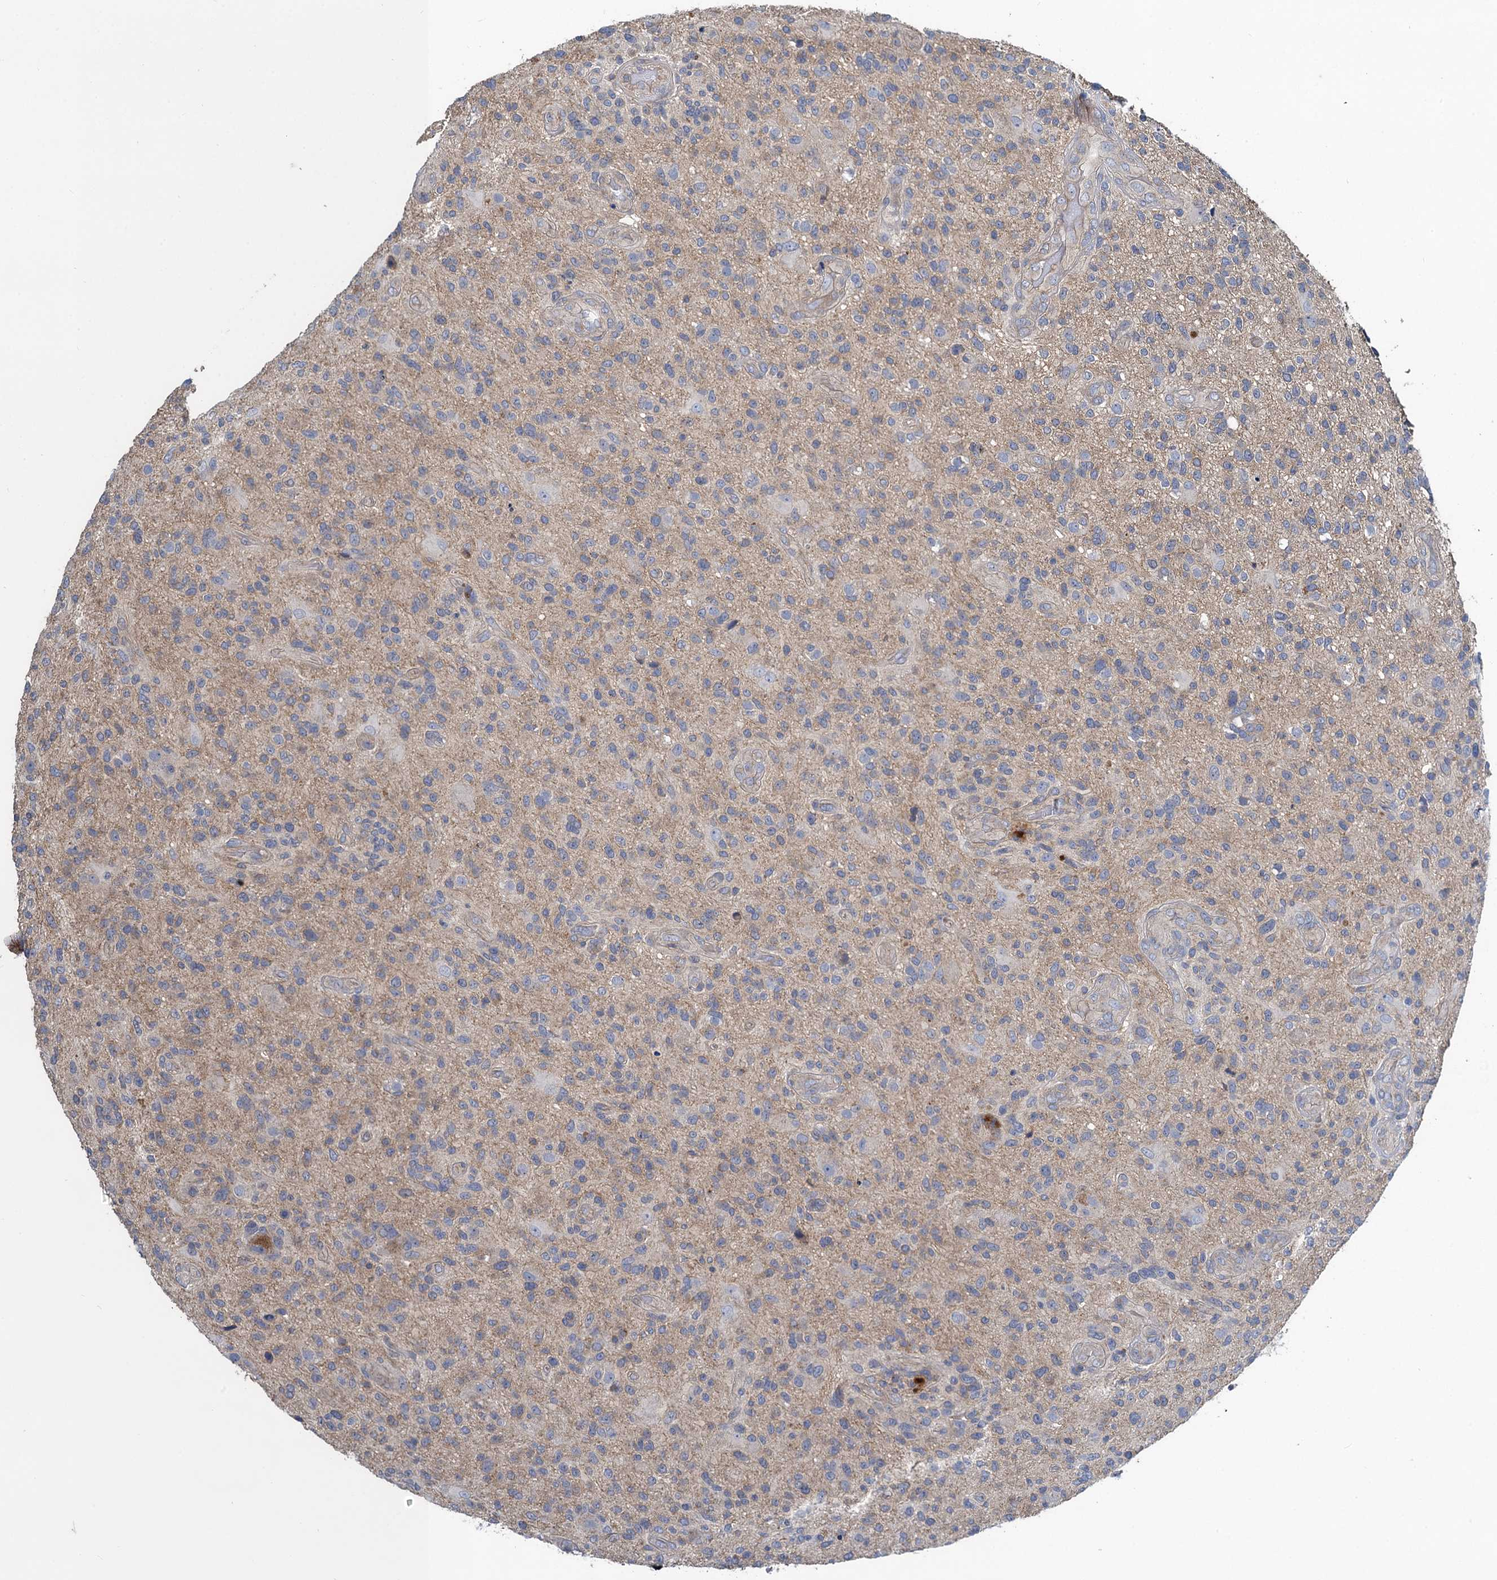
{"staining": {"intensity": "negative", "quantity": "none", "location": "none"}, "tissue": "glioma", "cell_type": "Tumor cells", "image_type": "cancer", "snomed": [{"axis": "morphology", "description": "Glioma, malignant, High grade"}, {"axis": "topography", "description": "Brain"}], "caption": "DAB (3,3'-diaminobenzidine) immunohistochemical staining of glioma exhibits no significant positivity in tumor cells.", "gene": "SNAP29", "patient": {"sex": "male", "age": 47}}